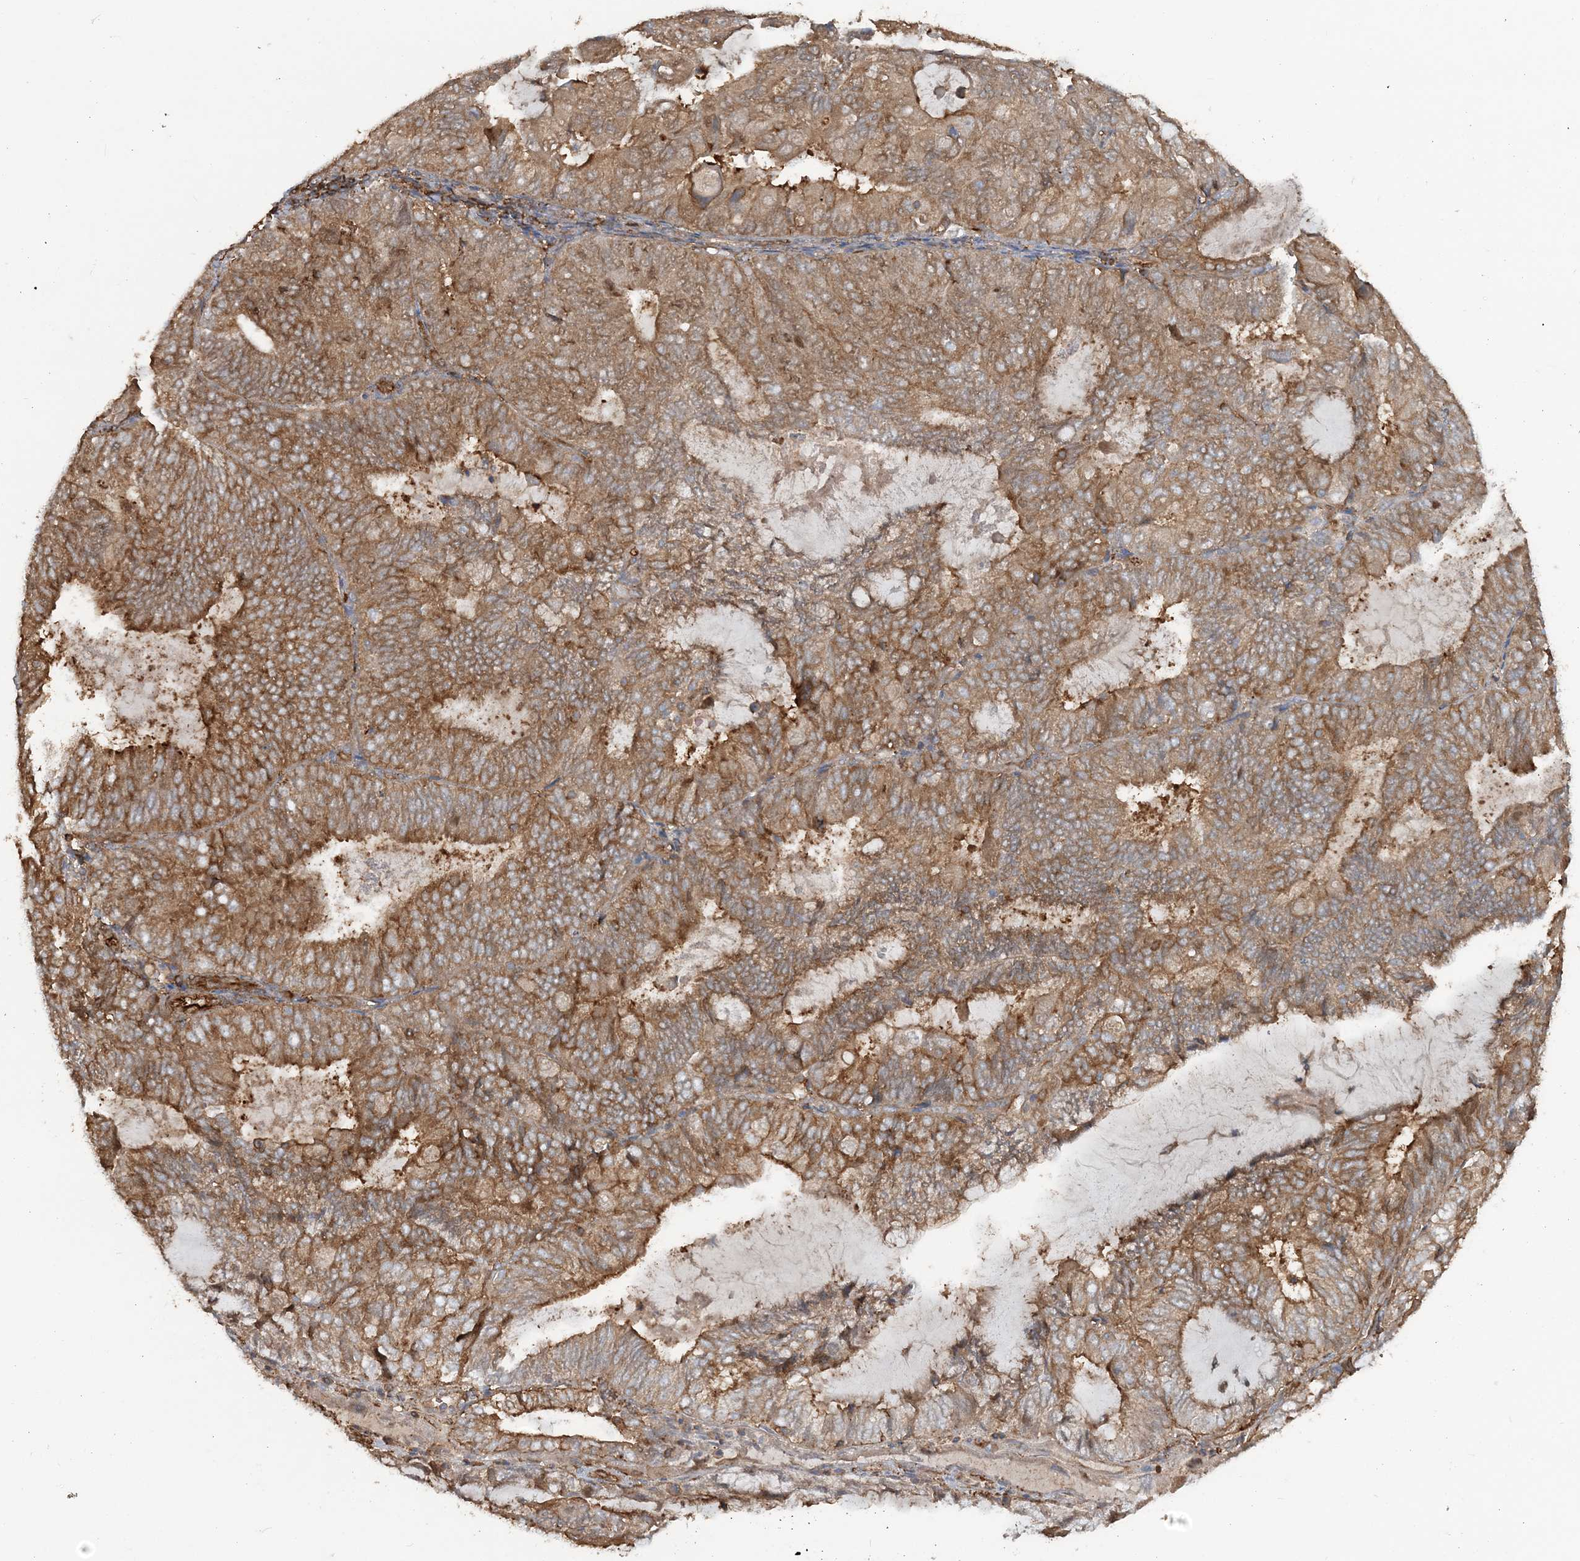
{"staining": {"intensity": "moderate", "quantity": ">75%", "location": "cytoplasmic/membranous"}, "tissue": "endometrial cancer", "cell_type": "Tumor cells", "image_type": "cancer", "snomed": [{"axis": "morphology", "description": "Adenocarcinoma, NOS"}, {"axis": "topography", "description": "Endometrium"}], "caption": "Endometrial adenocarcinoma was stained to show a protein in brown. There is medium levels of moderate cytoplasmic/membranous expression in about >75% of tumor cells.", "gene": "DSTN", "patient": {"sex": "female", "age": 81}}